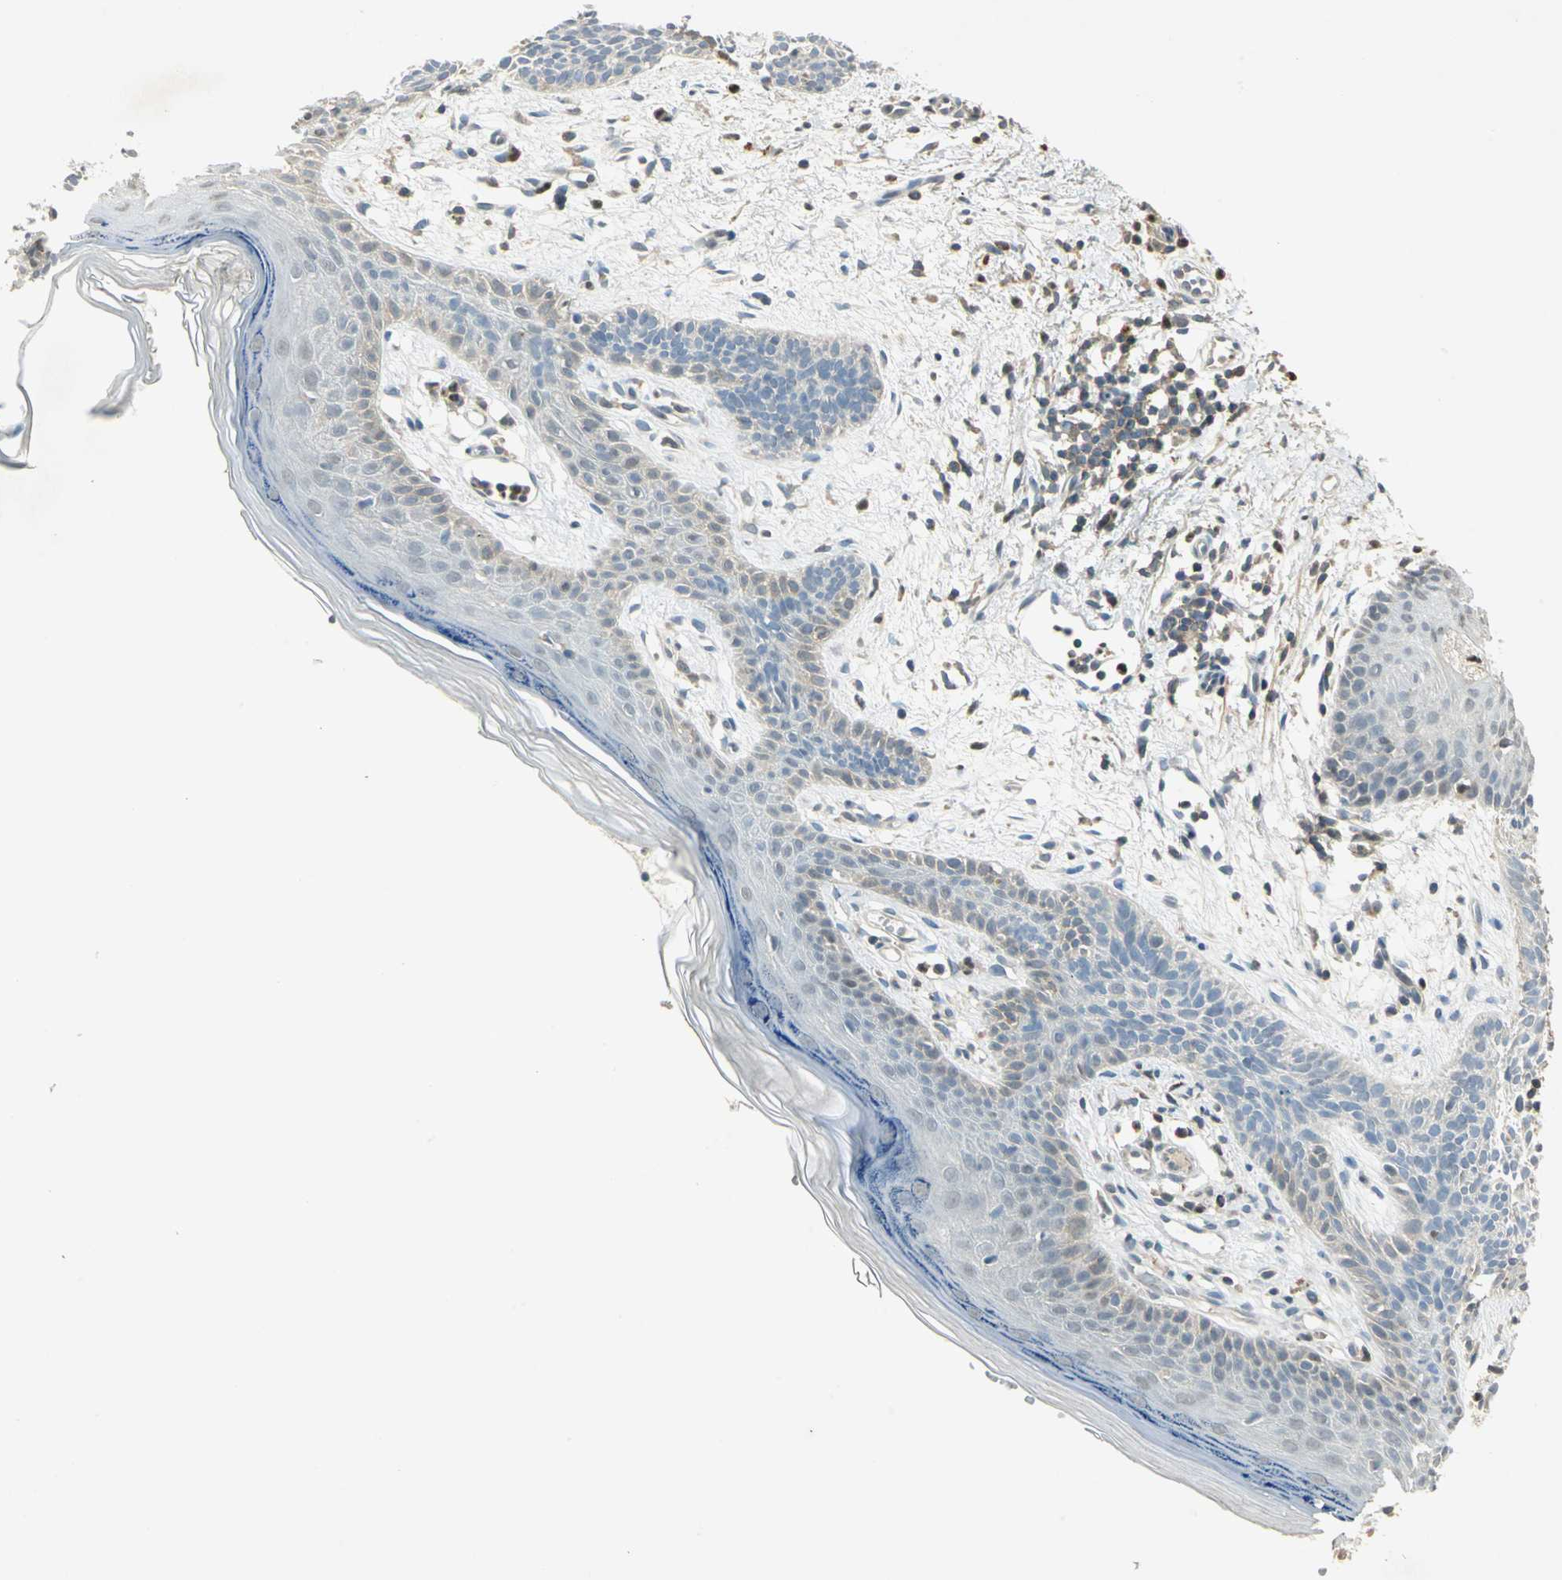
{"staining": {"intensity": "negative", "quantity": "none", "location": "none"}, "tissue": "skin cancer", "cell_type": "Tumor cells", "image_type": "cancer", "snomed": [{"axis": "morphology", "description": "Normal tissue, NOS"}, {"axis": "morphology", "description": "Basal cell carcinoma"}, {"axis": "topography", "description": "Skin"}], "caption": "This is an IHC image of skin basal cell carcinoma. There is no positivity in tumor cells.", "gene": "BIRC2", "patient": {"sex": "female", "age": 69}}